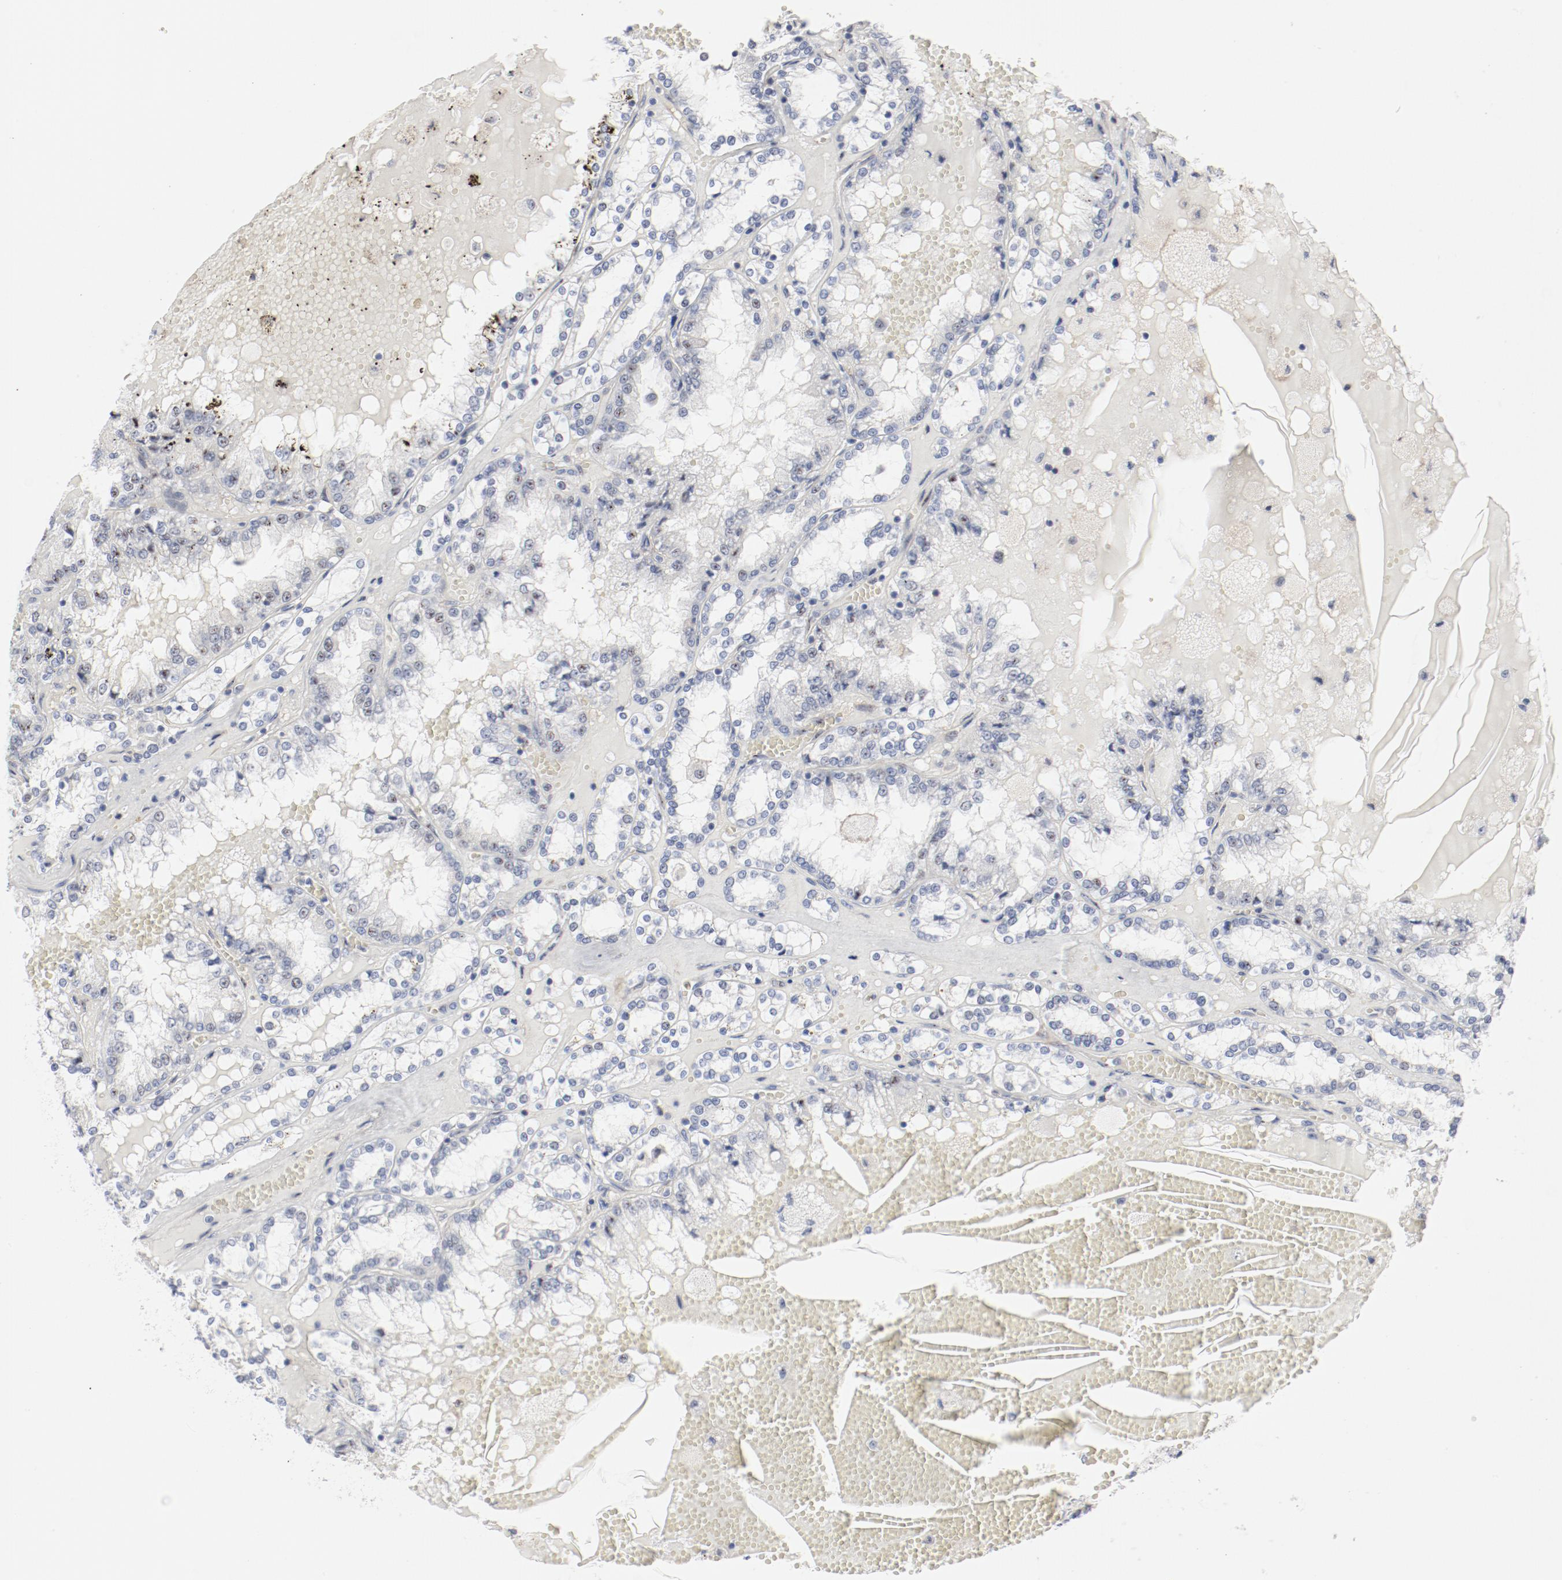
{"staining": {"intensity": "negative", "quantity": "none", "location": "none"}, "tissue": "renal cancer", "cell_type": "Tumor cells", "image_type": "cancer", "snomed": [{"axis": "morphology", "description": "Adenocarcinoma, NOS"}, {"axis": "topography", "description": "Kidney"}], "caption": "This is a photomicrograph of IHC staining of renal cancer, which shows no expression in tumor cells. Brightfield microscopy of immunohistochemistry (IHC) stained with DAB (3,3'-diaminobenzidine) (brown) and hematoxylin (blue), captured at high magnification.", "gene": "CDK1", "patient": {"sex": "female", "age": 56}}